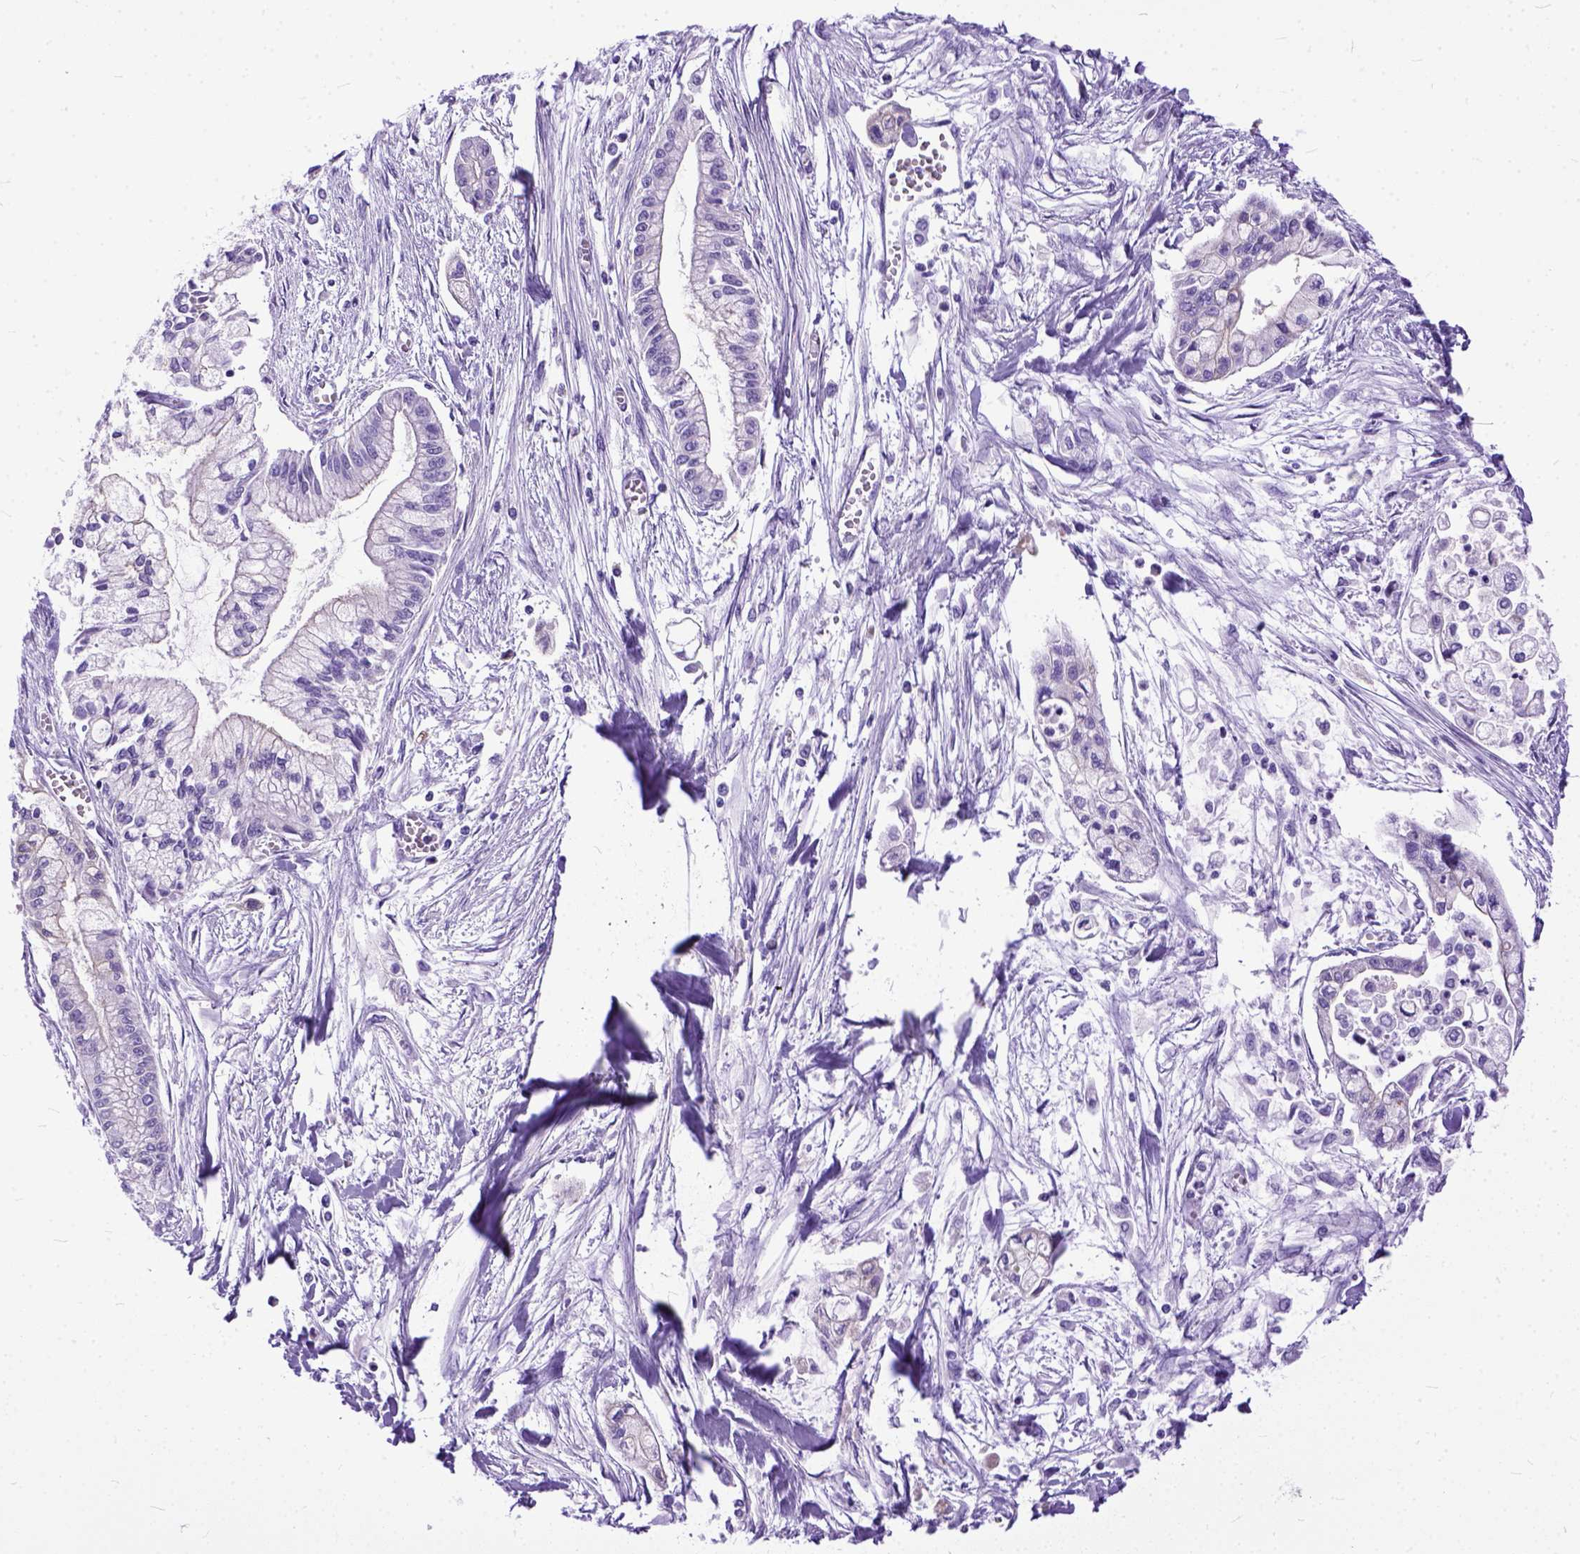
{"staining": {"intensity": "negative", "quantity": "none", "location": "none"}, "tissue": "pancreatic cancer", "cell_type": "Tumor cells", "image_type": "cancer", "snomed": [{"axis": "morphology", "description": "Adenocarcinoma, NOS"}, {"axis": "topography", "description": "Pancreas"}], "caption": "Immunohistochemistry (IHC) image of human adenocarcinoma (pancreatic) stained for a protein (brown), which reveals no expression in tumor cells. (DAB IHC with hematoxylin counter stain).", "gene": "PPL", "patient": {"sex": "male", "age": 54}}